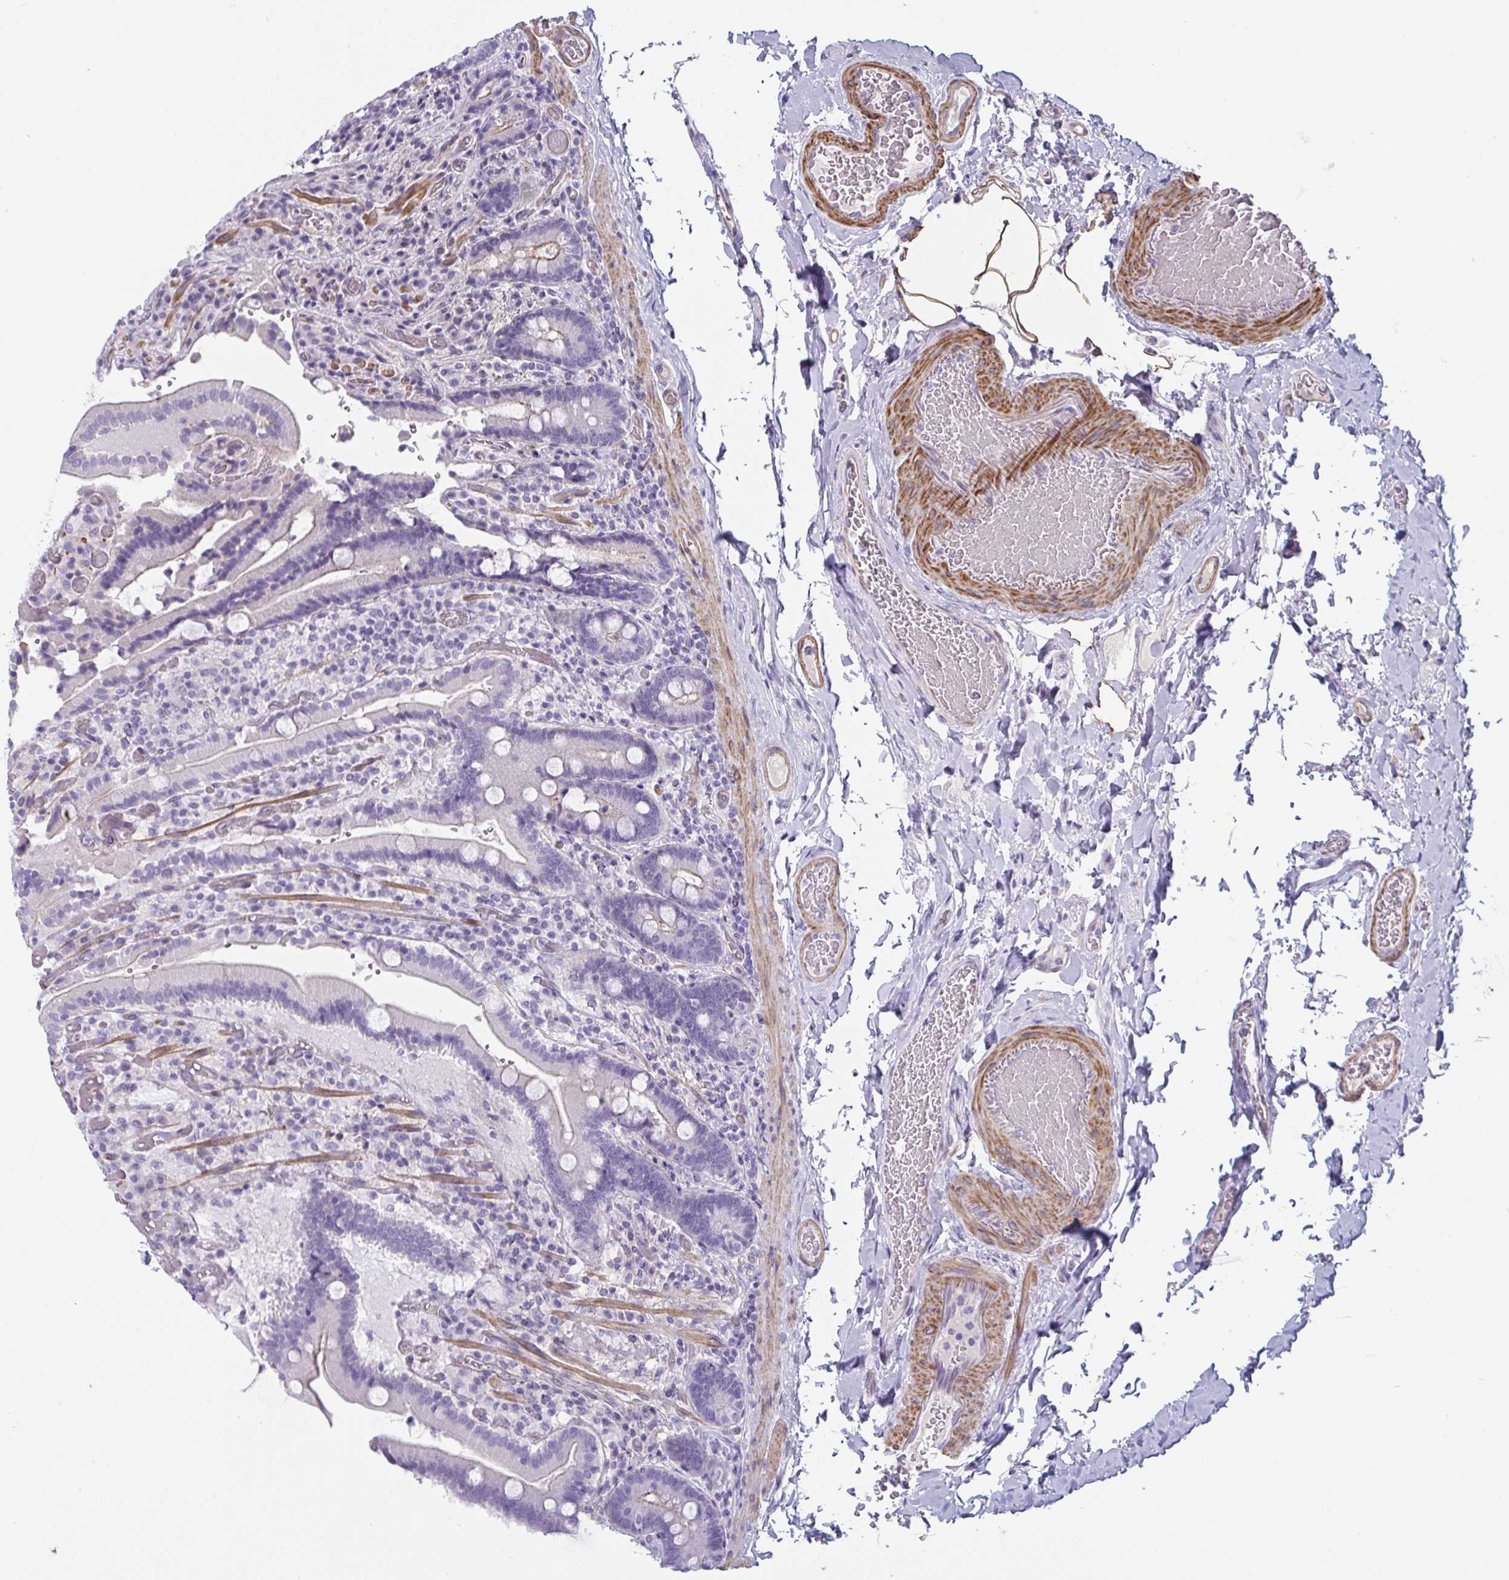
{"staining": {"intensity": "negative", "quantity": "none", "location": "none"}, "tissue": "duodenum", "cell_type": "Glandular cells", "image_type": "normal", "snomed": [{"axis": "morphology", "description": "Normal tissue, NOS"}, {"axis": "topography", "description": "Duodenum"}], "caption": "The micrograph demonstrates no staining of glandular cells in normal duodenum.", "gene": "OR5P3", "patient": {"sex": "female", "age": 62}}